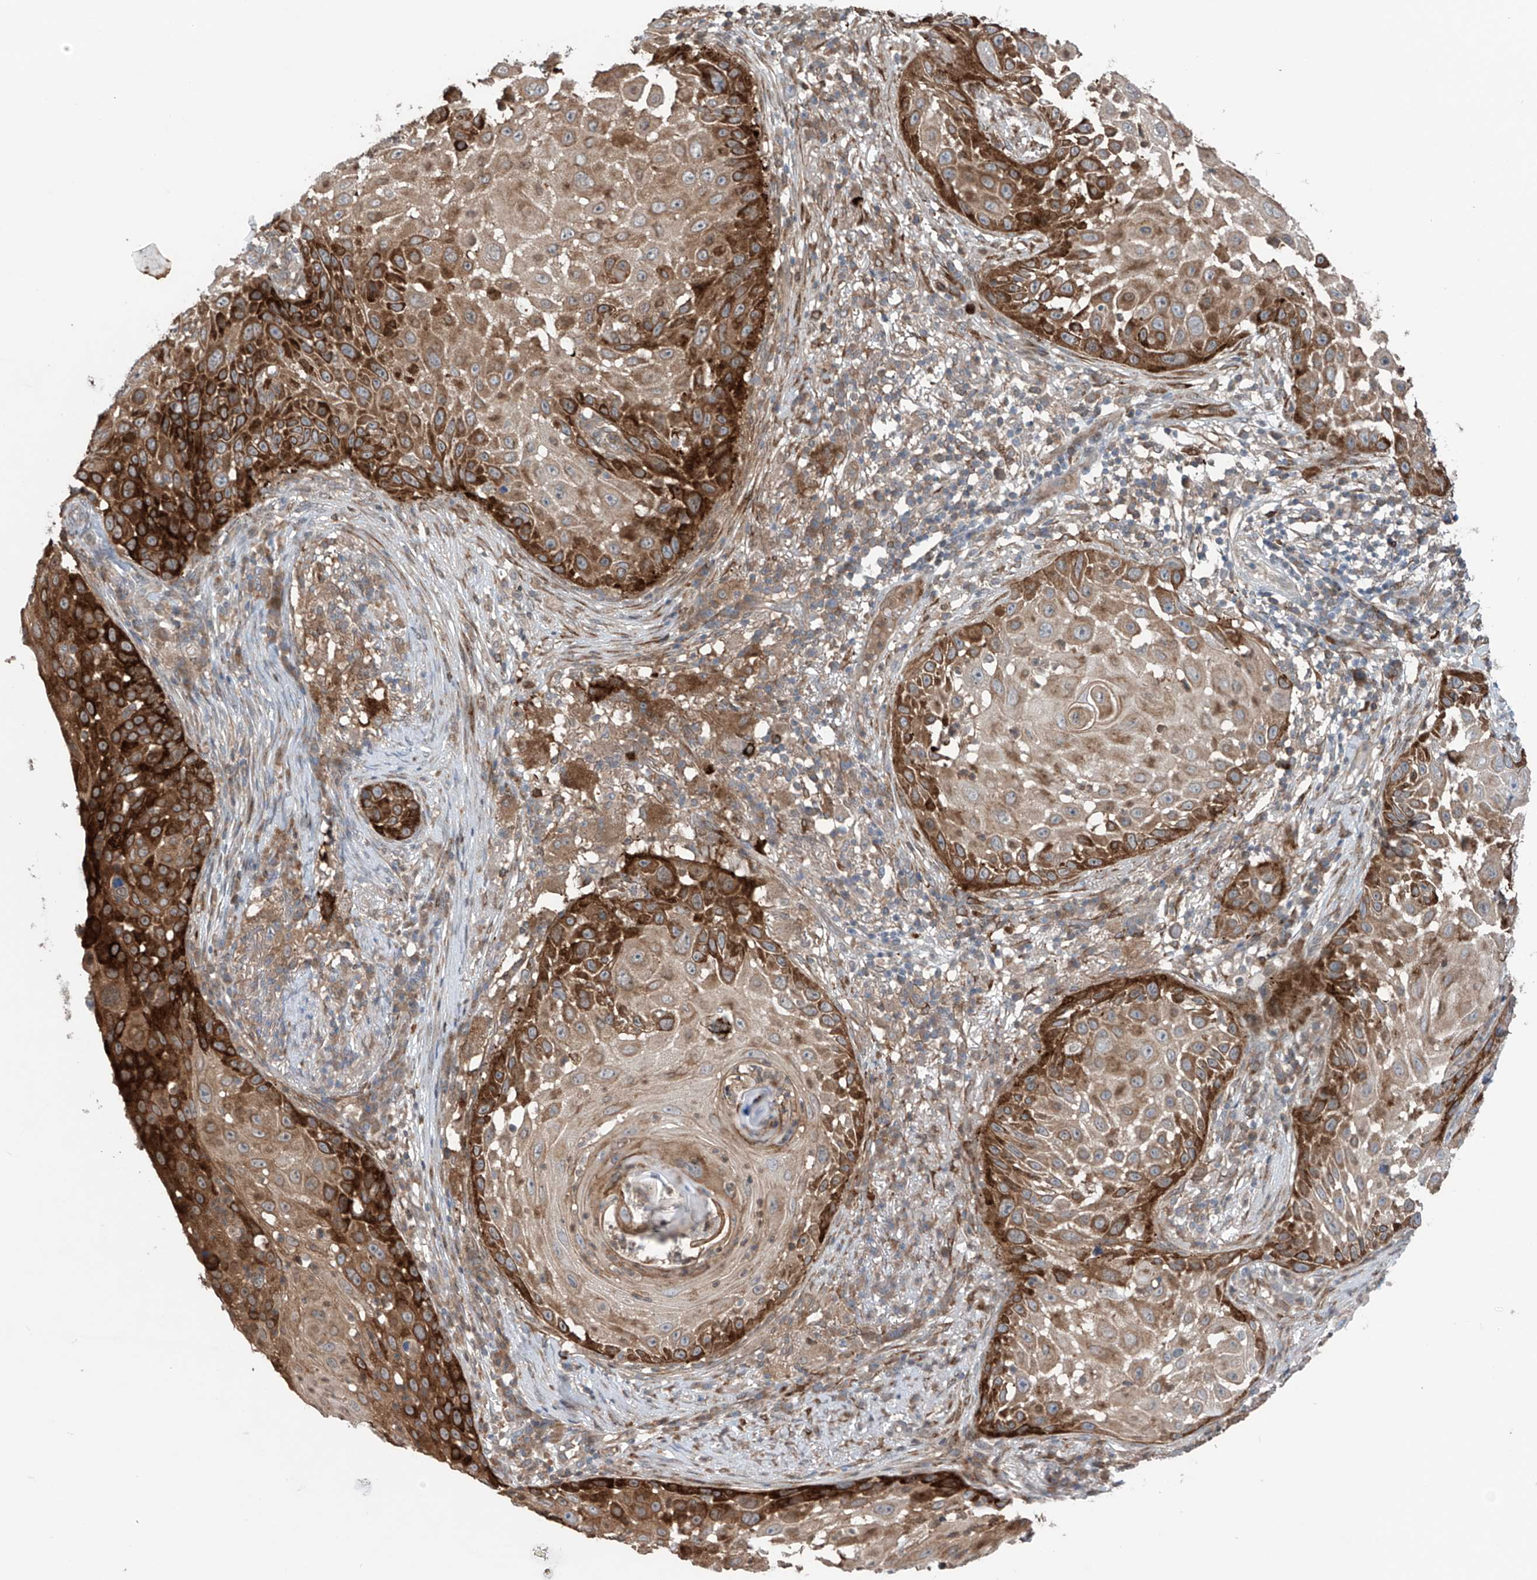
{"staining": {"intensity": "strong", "quantity": ">75%", "location": "nuclear"}, "tissue": "skin cancer", "cell_type": "Tumor cells", "image_type": "cancer", "snomed": [{"axis": "morphology", "description": "Squamous cell carcinoma, NOS"}, {"axis": "topography", "description": "Skin"}], "caption": "Human skin cancer (squamous cell carcinoma) stained with a brown dye demonstrates strong nuclear positive positivity in approximately >75% of tumor cells.", "gene": "SAMD3", "patient": {"sex": "female", "age": 44}}